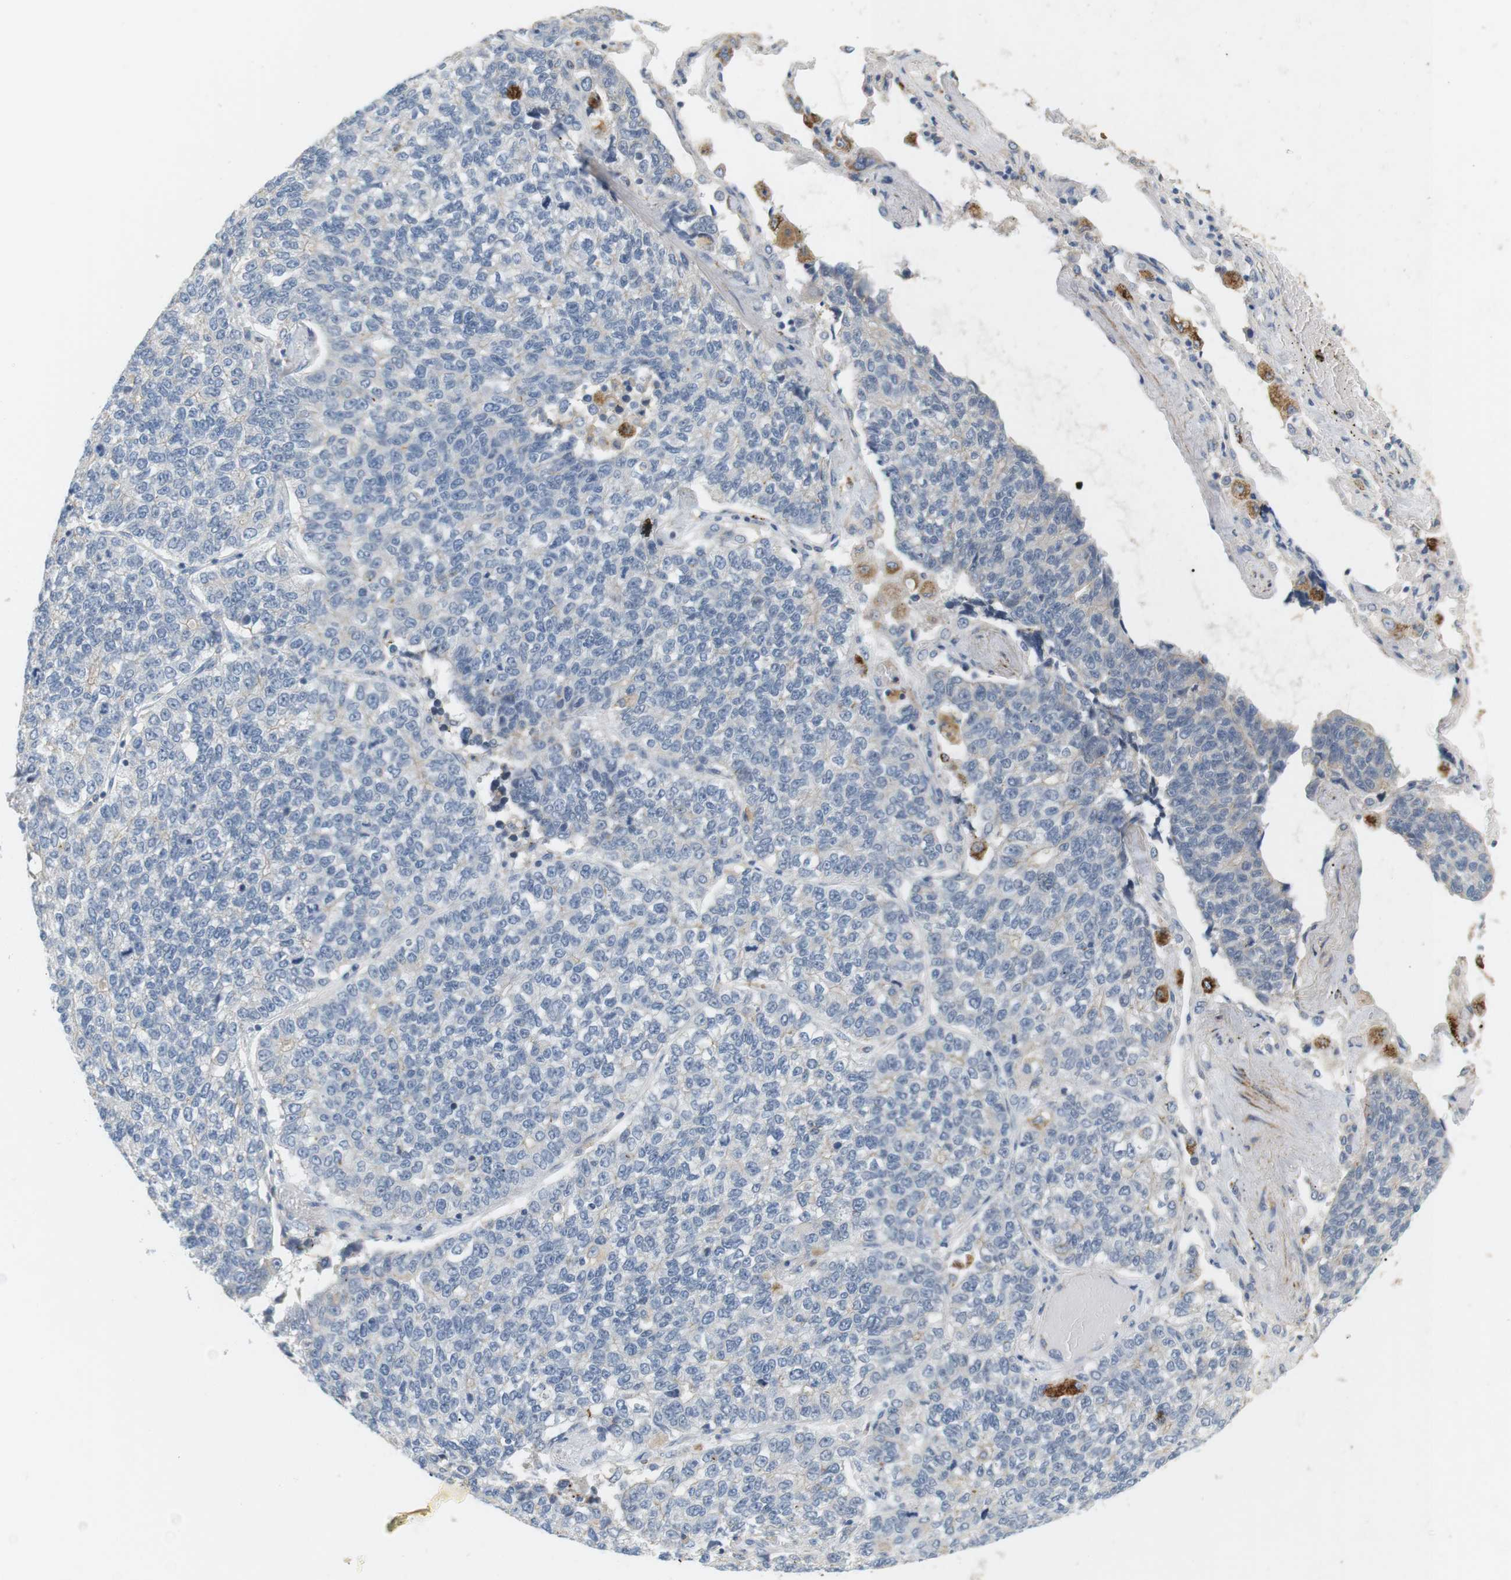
{"staining": {"intensity": "negative", "quantity": "none", "location": "none"}, "tissue": "lung cancer", "cell_type": "Tumor cells", "image_type": "cancer", "snomed": [{"axis": "morphology", "description": "Adenocarcinoma, NOS"}, {"axis": "topography", "description": "Lung"}], "caption": "An image of human lung cancer (adenocarcinoma) is negative for staining in tumor cells.", "gene": "CD300E", "patient": {"sex": "male", "age": 49}}